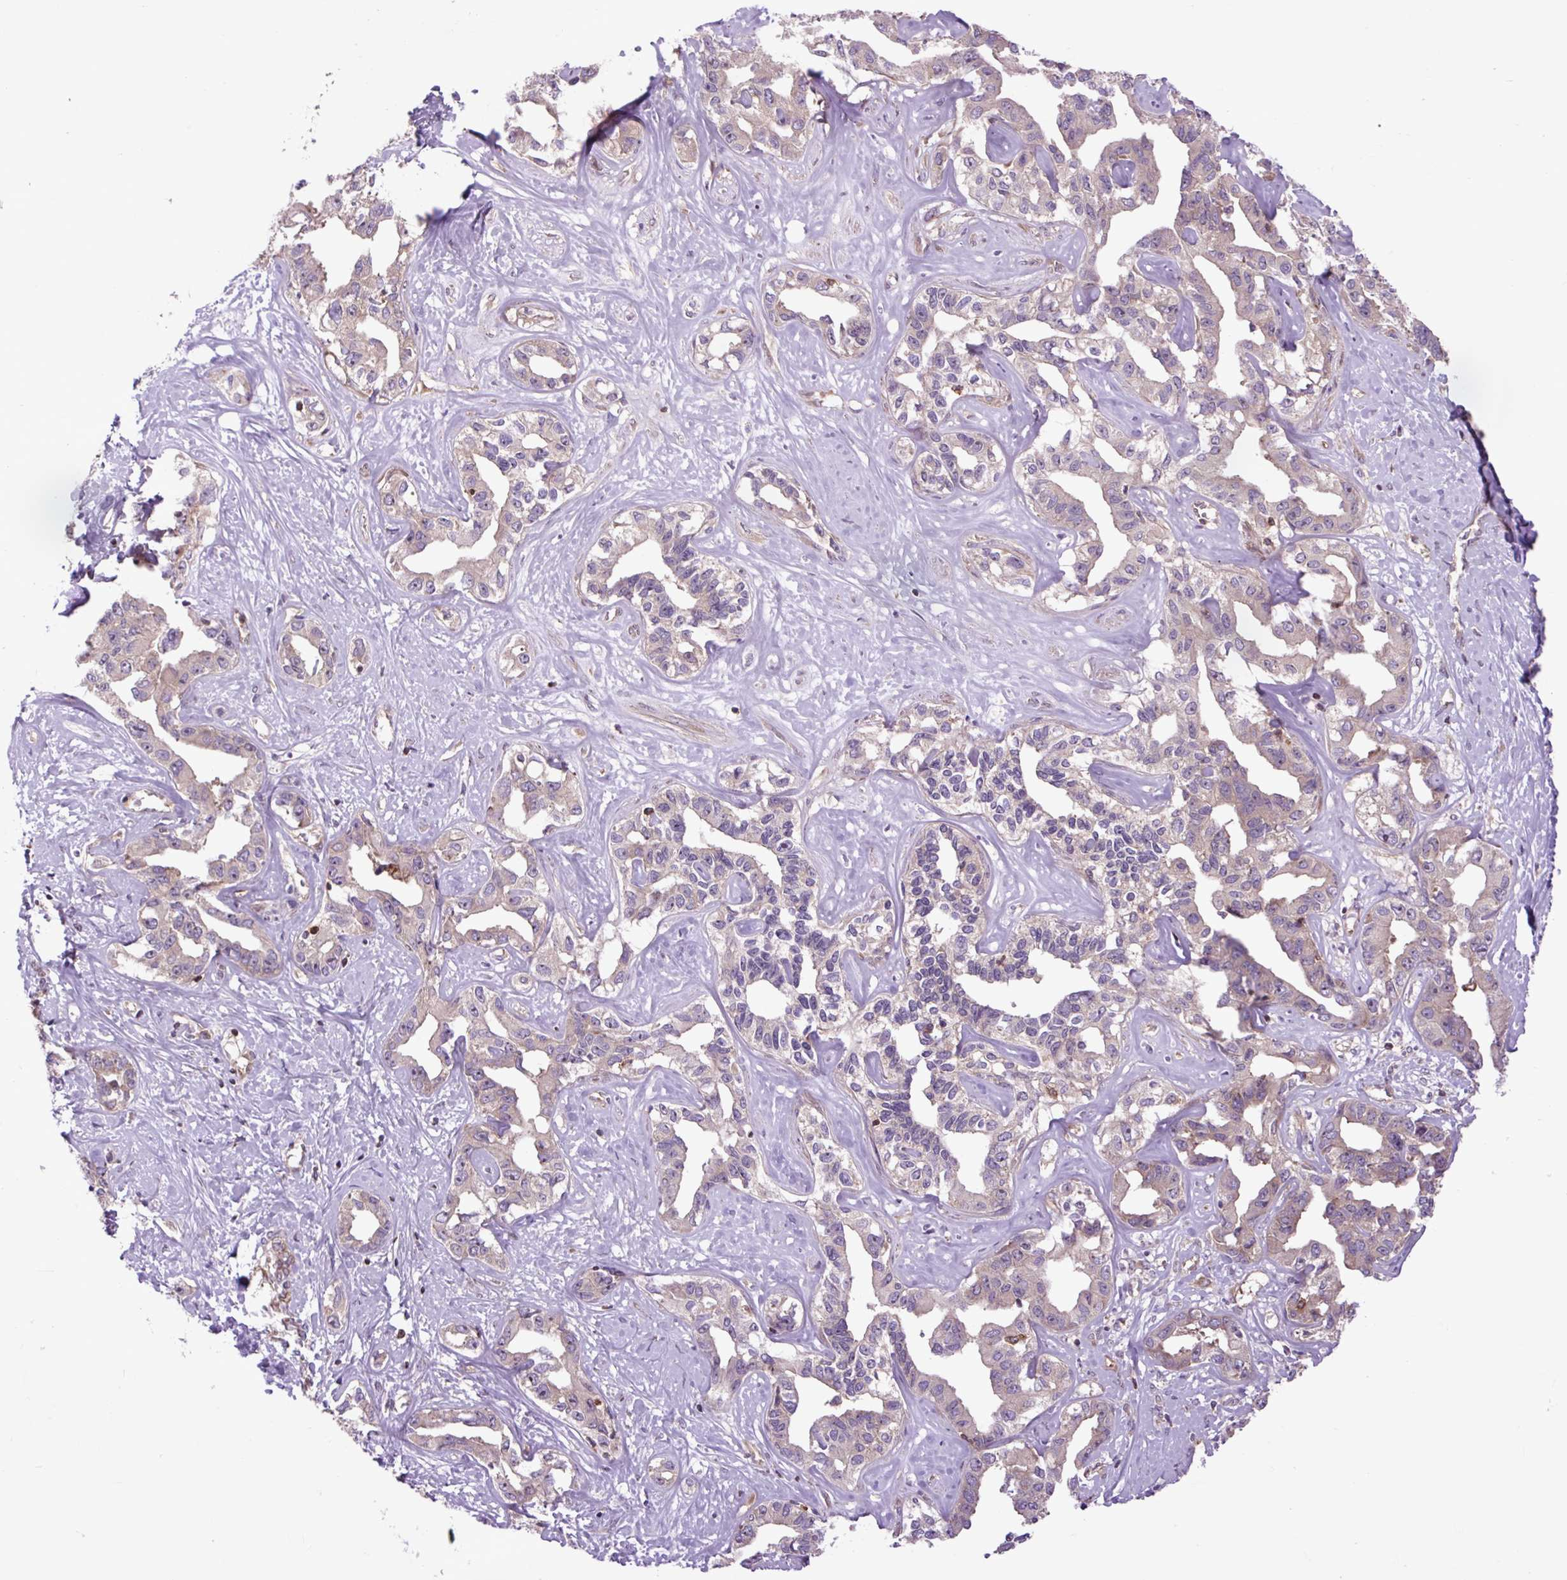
{"staining": {"intensity": "weak", "quantity": "25%-75%", "location": "cytoplasmic/membranous"}, "tissue": "liver cancer", "cell_type": "Tumor cells", "image_type": "cancer", "snomed": [{"axis": "morphology", "description": "Cholangiocarcinoma"}, {"axis": "topography", "description": "Liver"}], "caption": "Tumor cells reveal low levels of weak cytoplasmic/membranous staining in approximately 25%-75% of cells in human cholangiocarcinoma (liver).", "gene": "PLCG1", "patient": {"sex": "male", "age": 59}}